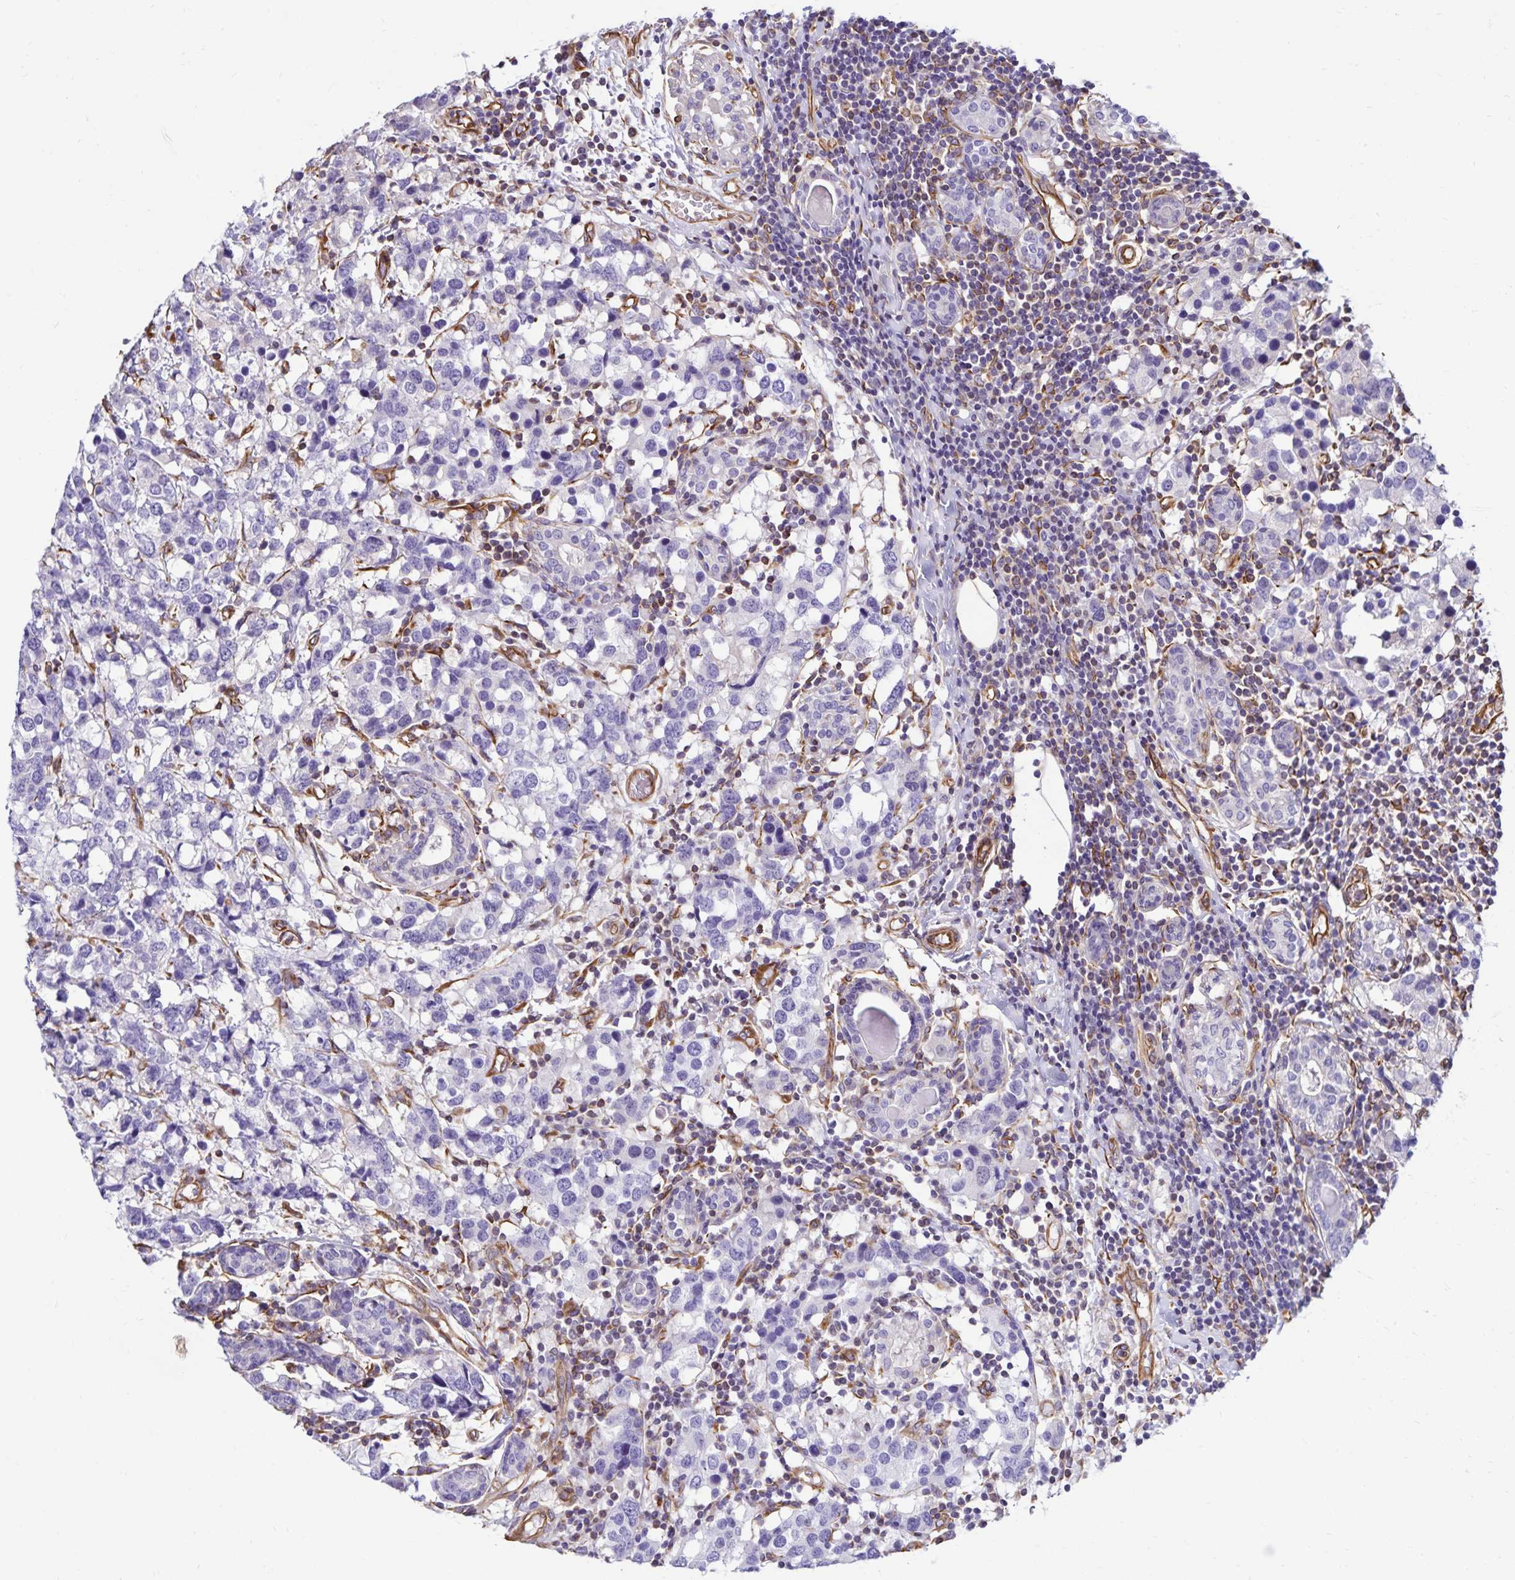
{"staining": {"intensity": "negative", "quantity": "none", "location": "none"}, "tissue": "breast cancer", "cell_type": "Tumor cells", "image_type": "cancer", "snomed": [{"axis": "morphology", "description": "Lobular carcinoma"}, {"axis": "topography", "description": "Breast"}], "caption": "Breast lobular carcinoma was stained to show a protein in brown. There is no significant expression in tumor cells.", "gene": "TRPV6", "patient": {"sex": "female", "age": 59}}